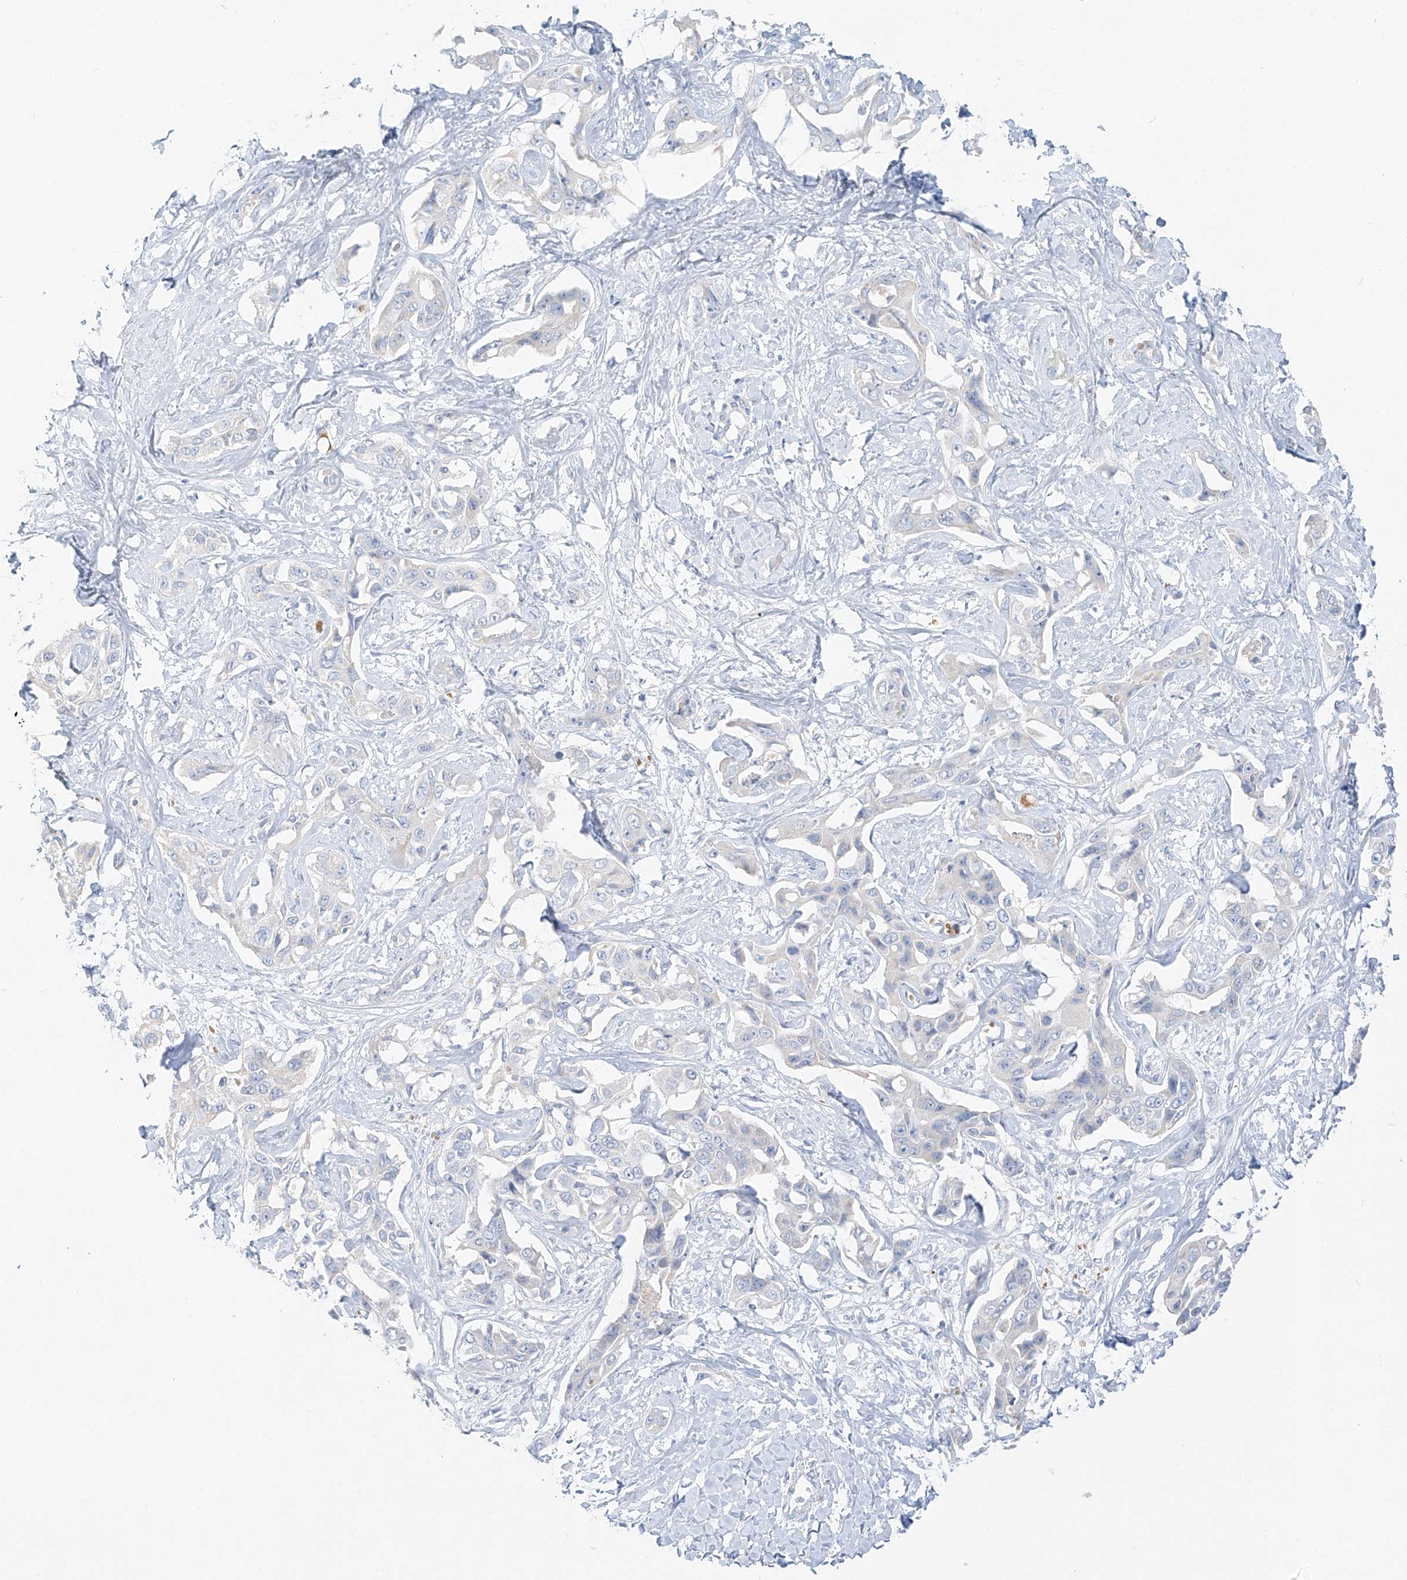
{"staining": {"intensity": "negative", "quantity": "none", "location": "none"}, "tissue": "liver cancer", "cell_type": "Tumor cells", "image_type": "cancer", "snomed": [{"axis": "morphology", "description": "Cholangiocarcinoma"}, {"axis": "topography", "description": "Liver"}], "caption": "Cholangiocarcinoma (liver) was stained to show a protein in brown. There is no significant staining in tumor cells. (DAB immunohistochemistry visualized using brightfield microscopy, high magnification).", "gene": "PGC", "patient": {"sex": "male", "age": 59}}